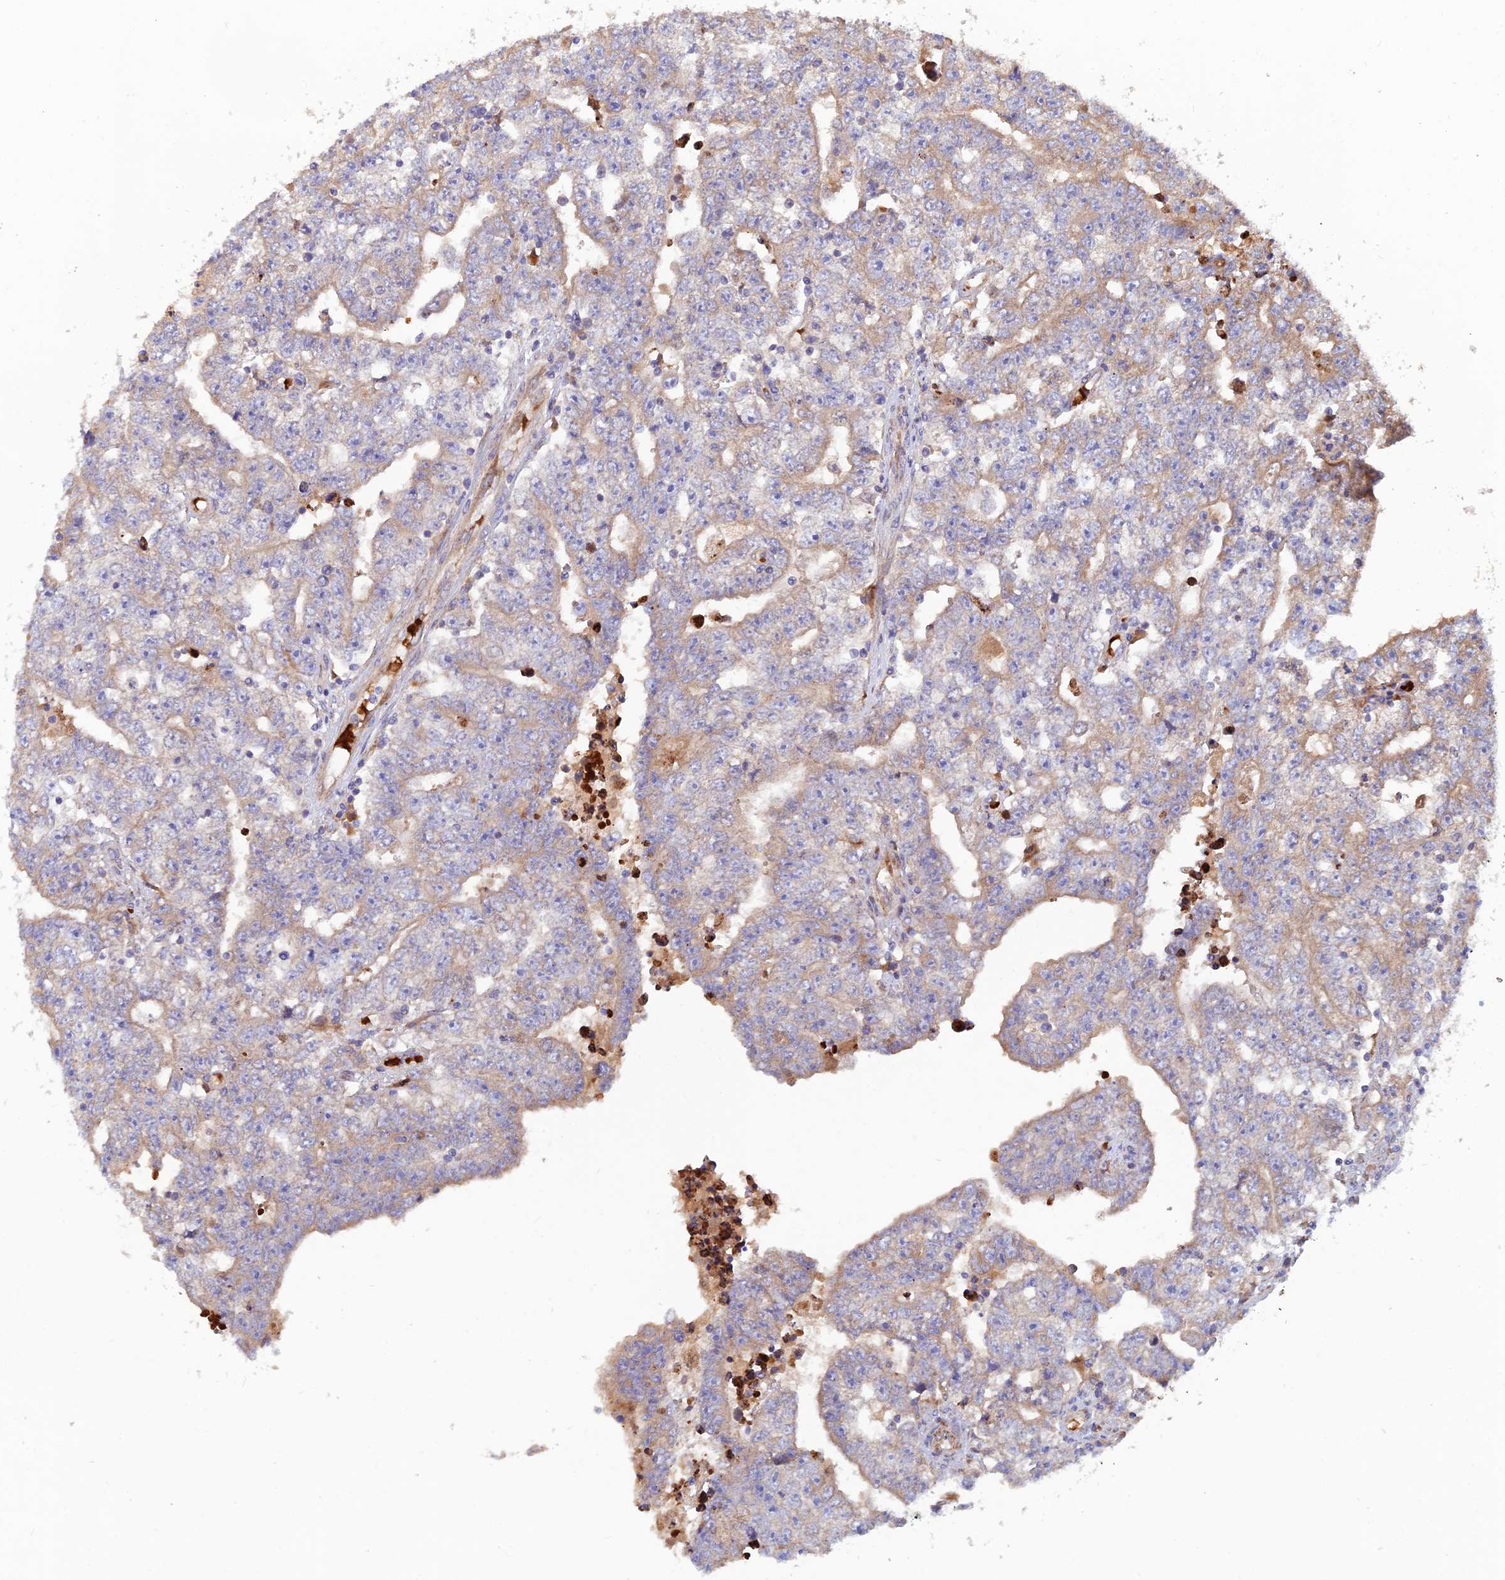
{"staining": {"intensity": "weak", "quantity": "<25%", "location": "cytoplasmic/membranous"}, "tissue": "testis cancer", "cell_type": "Tumor cells", "image_type": "cancer", "snomed": [{"axis": "morphology", "description": "Carcinoma, Embryonal, NOS"}, {"axis": "topography", "description": "Testis"}], "caption": "Immunohistochemistry (IHC) of human embryonal carcinoma (testis) exhibits no staining in tumor cells.", "gene": "GMCL1", "patient": {"sex": "male", "age": 25}}